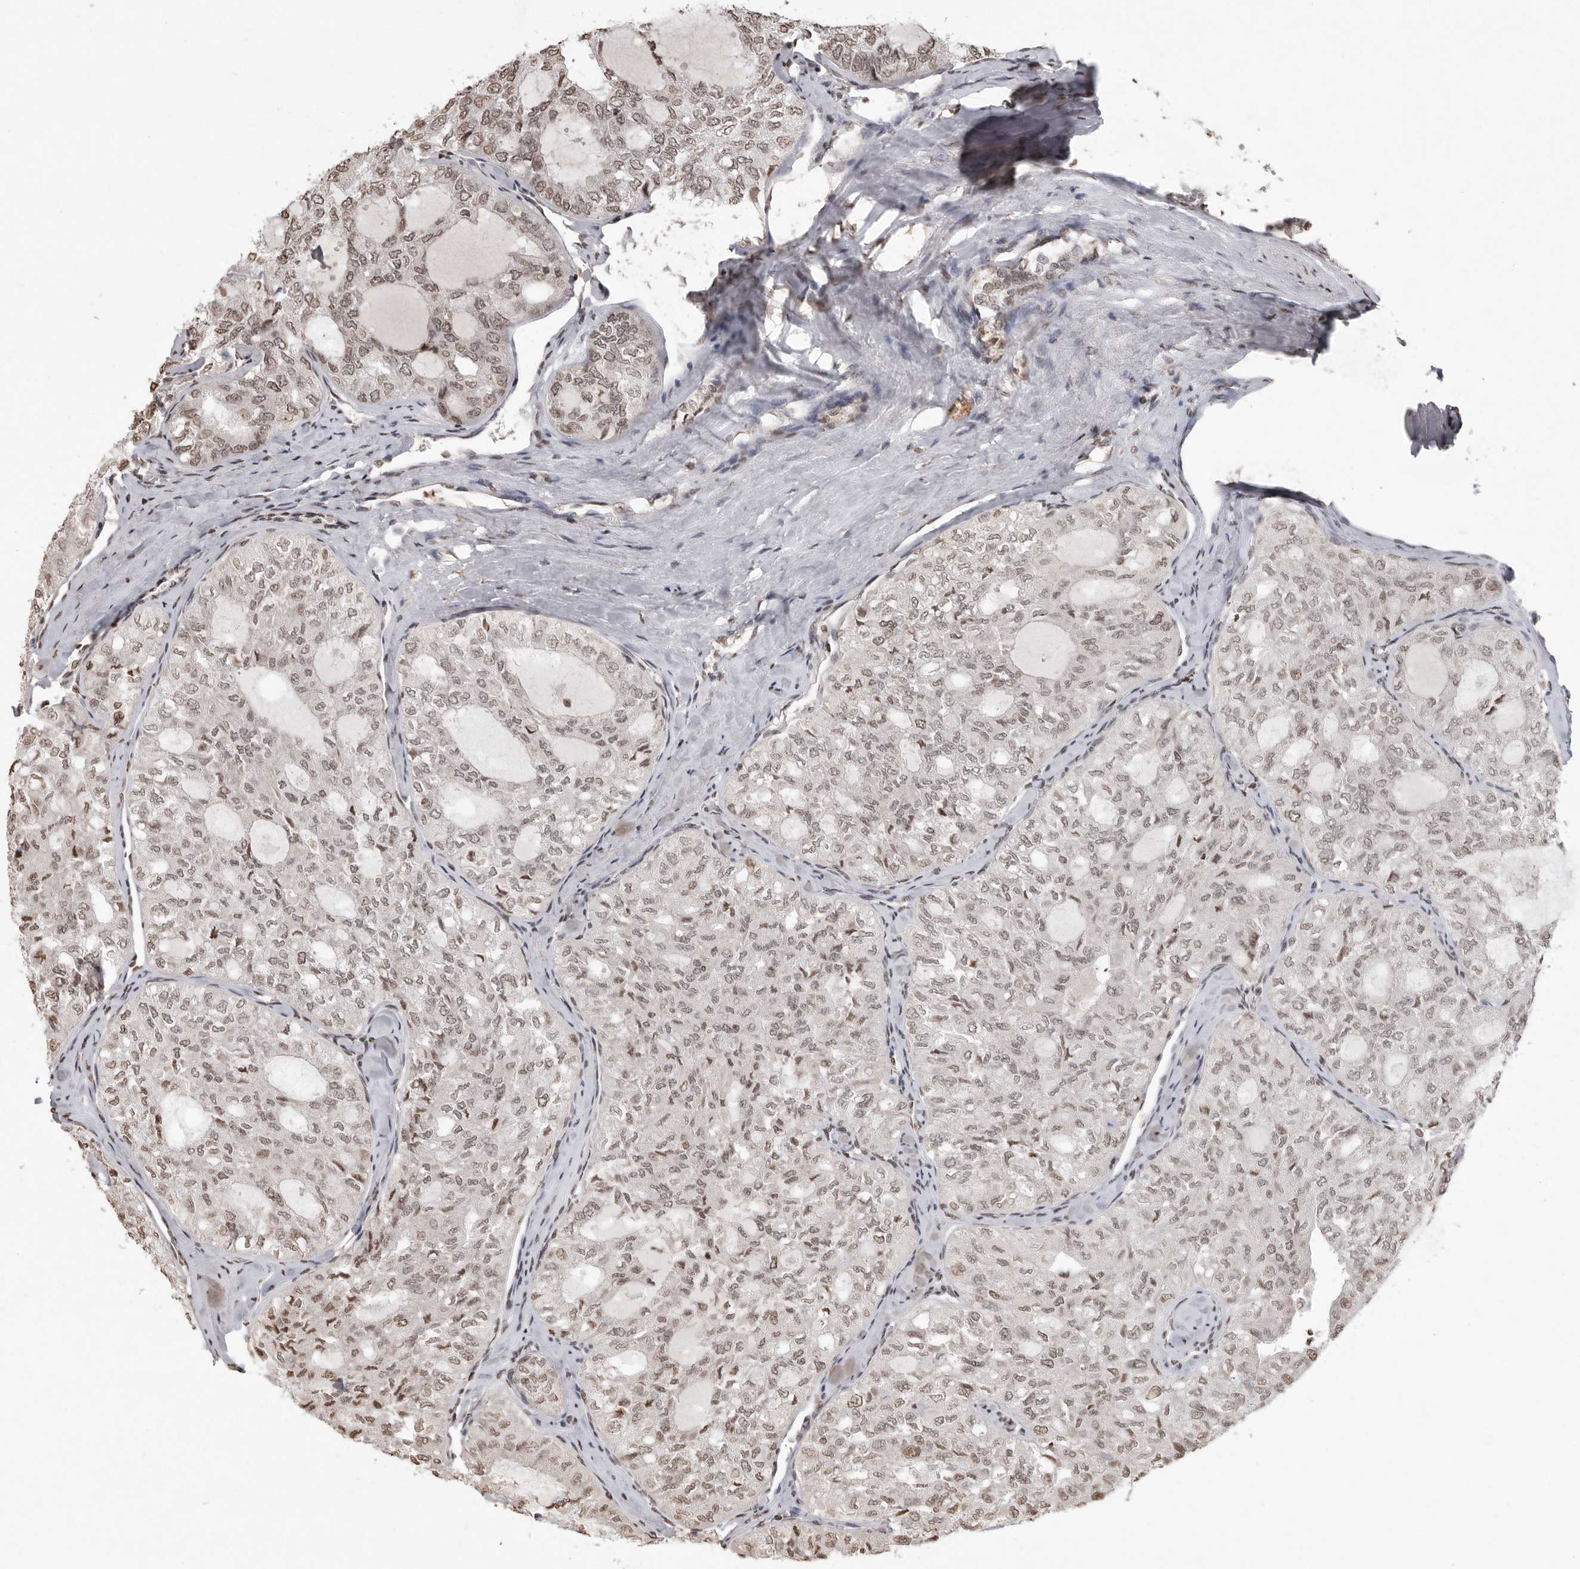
{"staining": {"intensity": "weak", "quantity": ">75%", "location": "nuclear"}, "tissue": "thyroid cancer", "cell_type": "Tumor cells", "image_type": "cancer", "snomed": [{"axis": "morphology", "description": "Follicular adenoma carcinoma, NOS"}, {"axis": "topography", "description": "Thyroid gland"}], "caption": "Tumor cells display low levels of weak nuclear positivity in about >75% of cells in human thyroid cancer (follicular adenoma carcinoma).", "gene": "WDR45", "patient": {"sex": "male", "age": 75}}